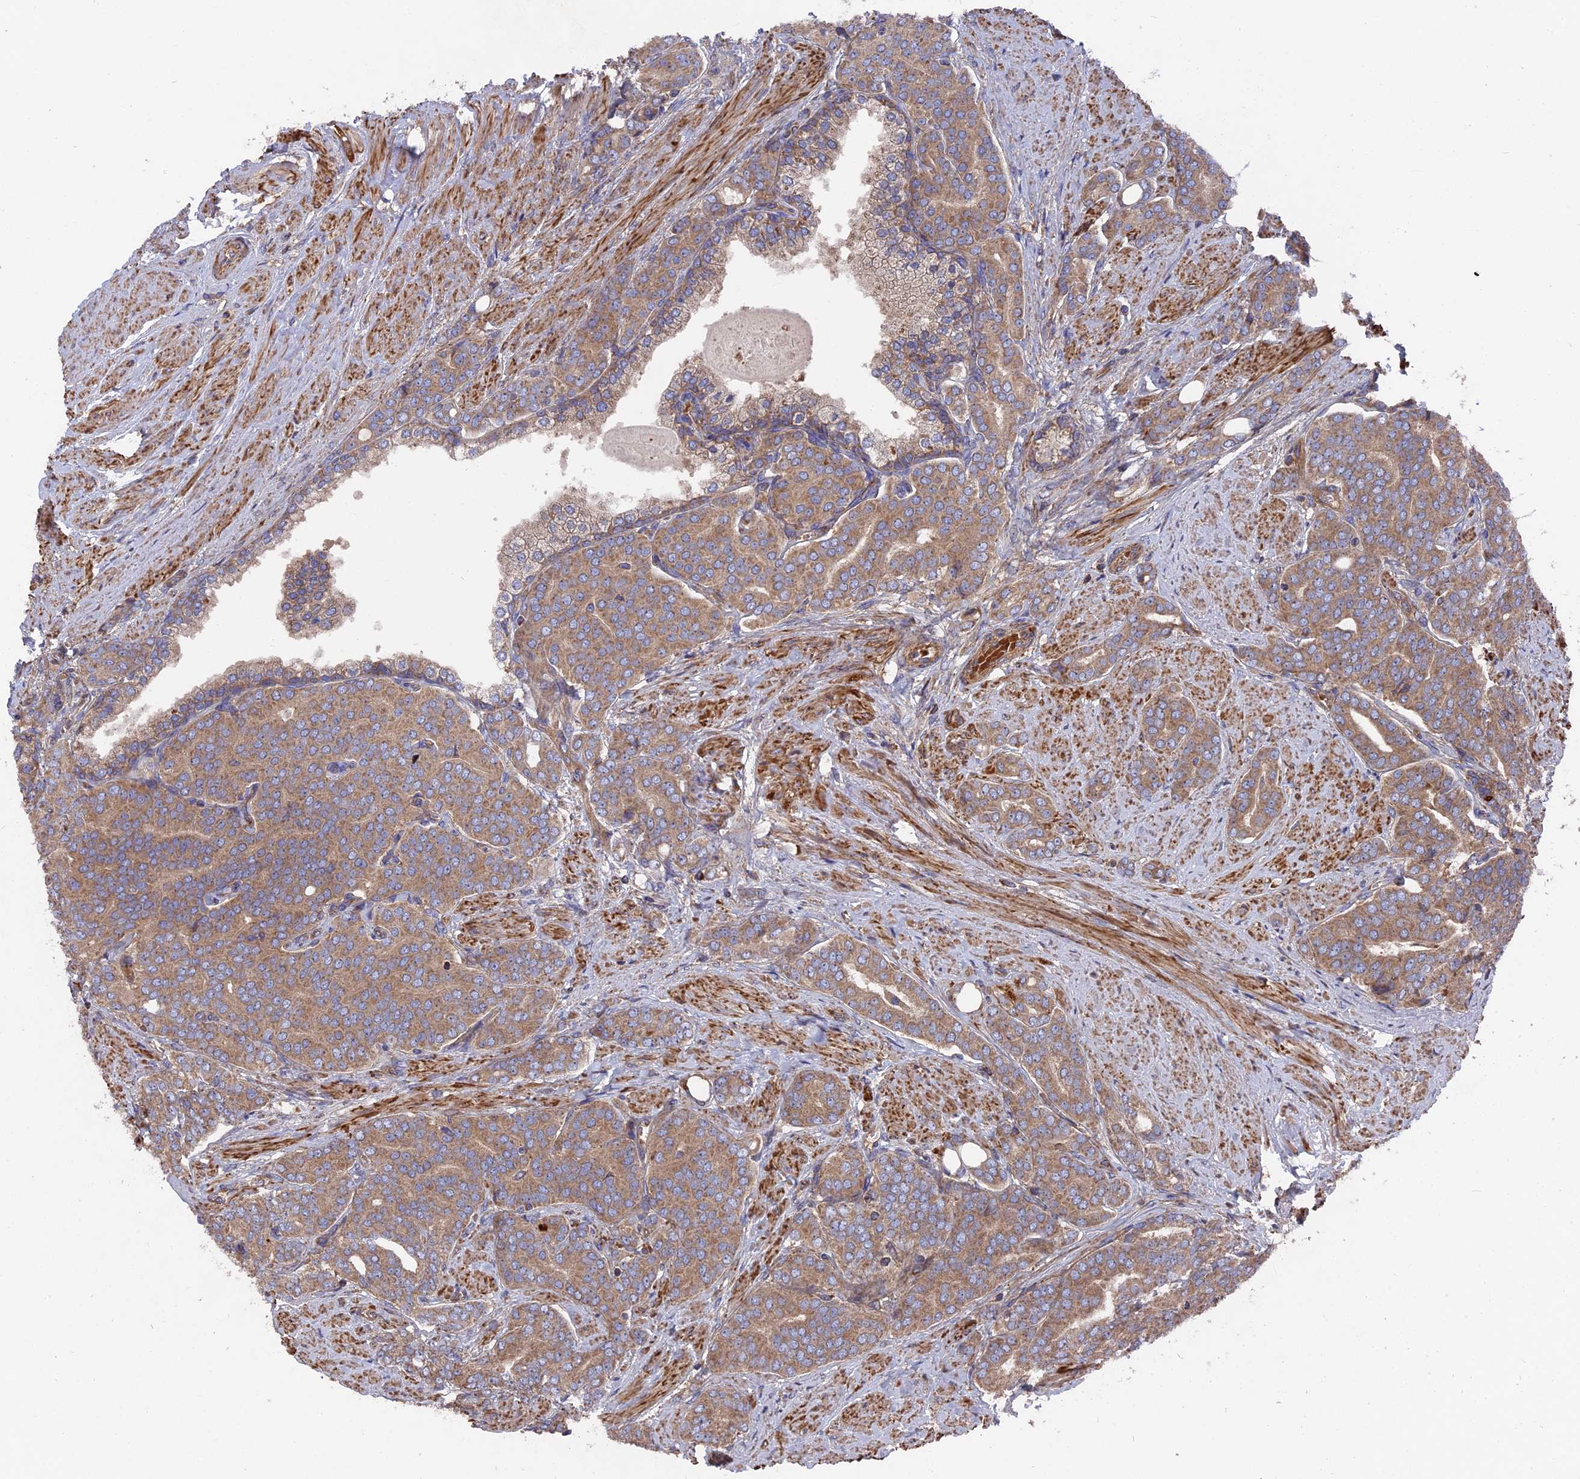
{"staining": {"intensity": "weak", "quantity": ">75%", "location": "cytoplasmic/membranous"}, "tissue": "prostate cancer", "cell_type": "Tumor cells", "image_type": "cancer", "snomed": [{"axis": "morphology", "description": "Adenocarcinoma, High grade"}, {"axis": "topography", "description": "Prostate"}], "caption": "Tumor cells display low levels of weak cytoplasmic/membranous staining in approximately >75% of cells in prostate cancer. The staining was performed using DAB to visualize the protein expression in brown, while the nuclei were stained in blue with hematoxylin (Magnification: 20x).", "gene": "TELO2", "patient": {"sex": "male", "age": 67}}